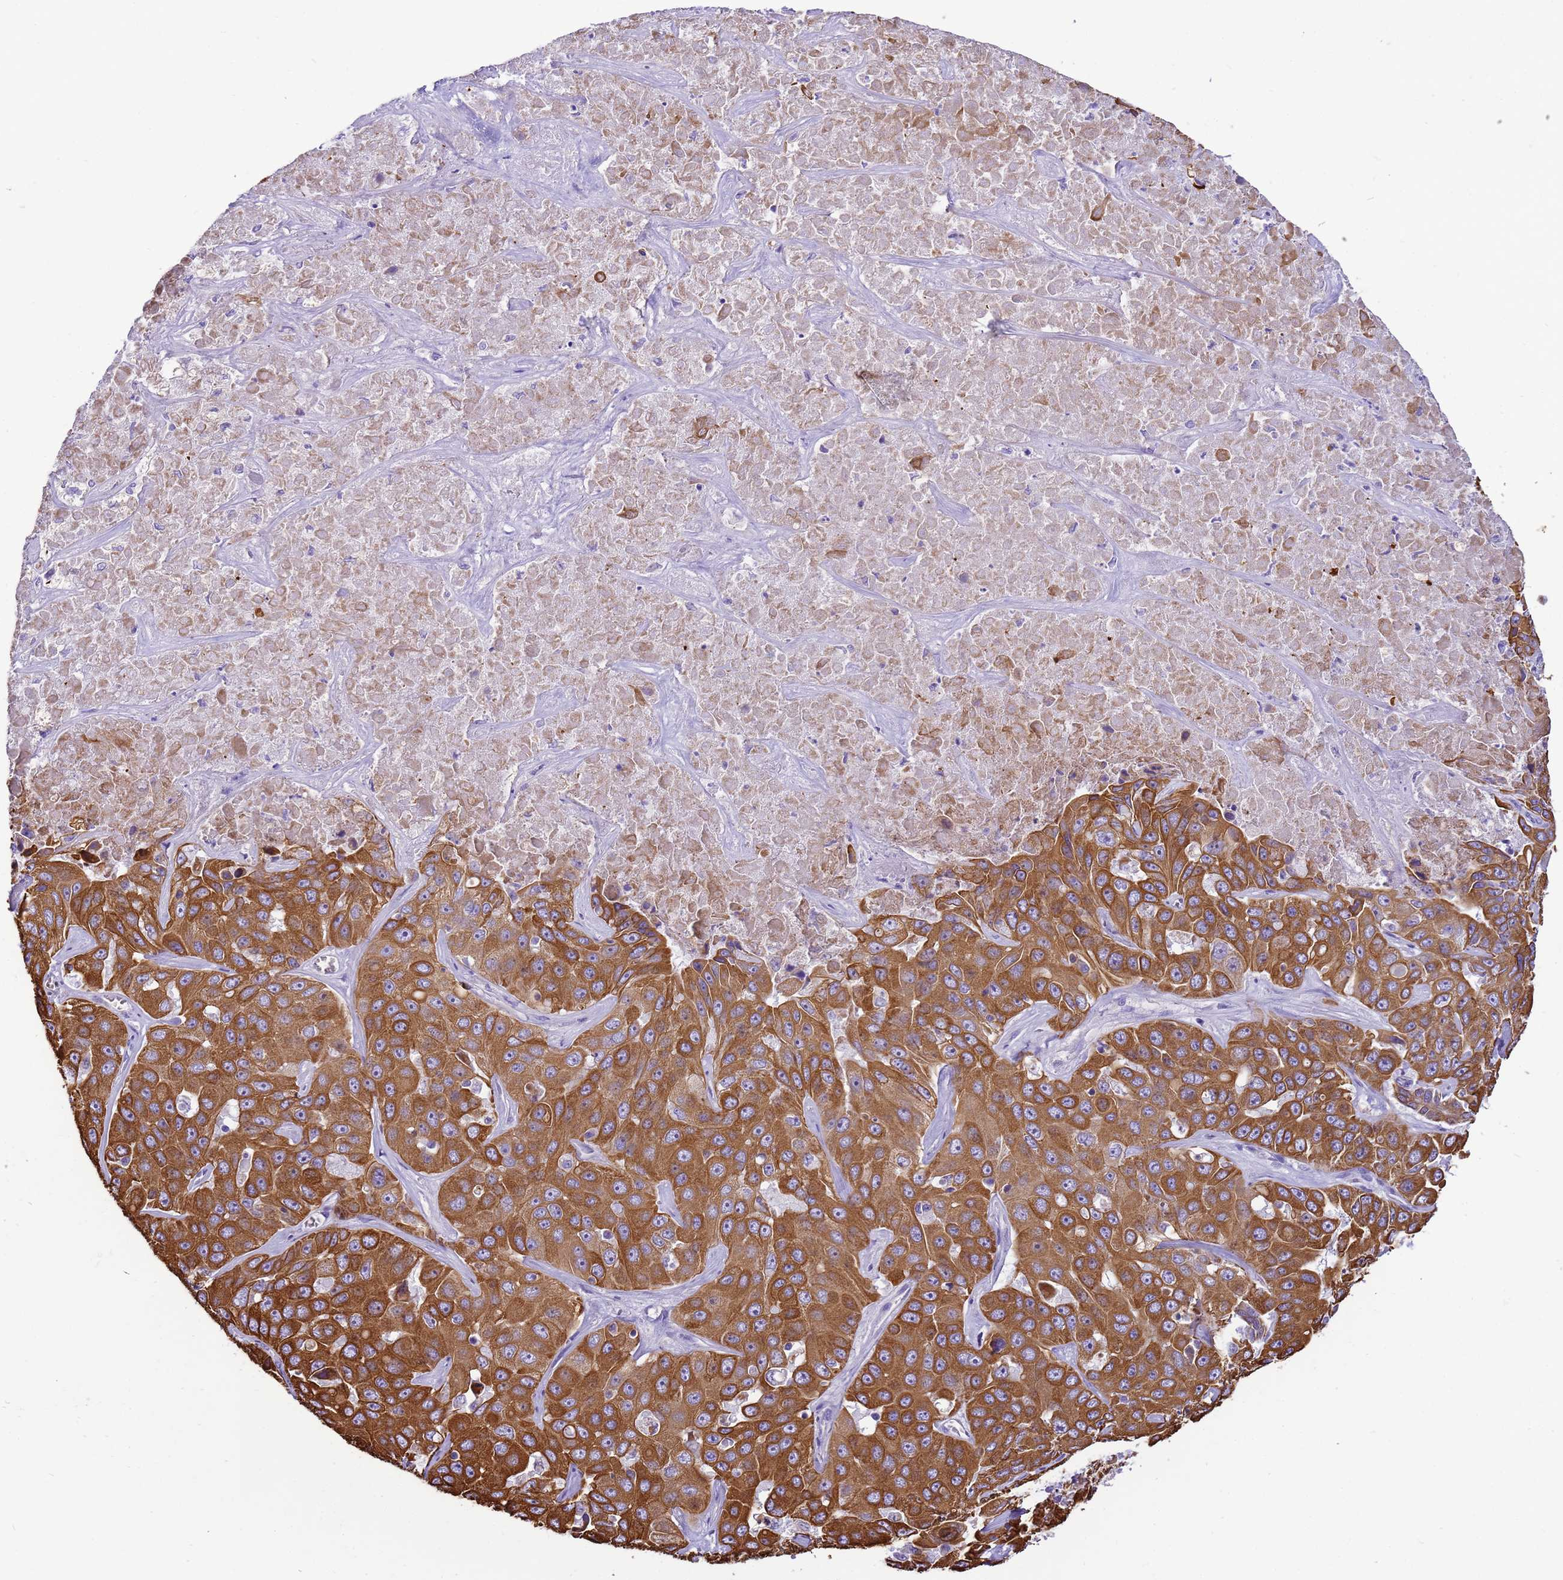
{"staining": {"intensity": "strong", "quantity": ">75%", "location": "cytoplasmic/membranous"}, "tissue": "liver cancer", "cell_type": "Tumor cells", "image_type": "cancer", "snomed": [{"axis": "morphology", "description": "Cholangiocarcinoma"}, {"axis": "topography", "description": "Liver"}], "caption": "Tumor cells display high levels of strong cytoplasmic/membranous positivity in about >75% of cells in cholangiocarcinoma (liver).", "gene": "PIEZO2", "patient": {"sex": "female", "age": 52}}